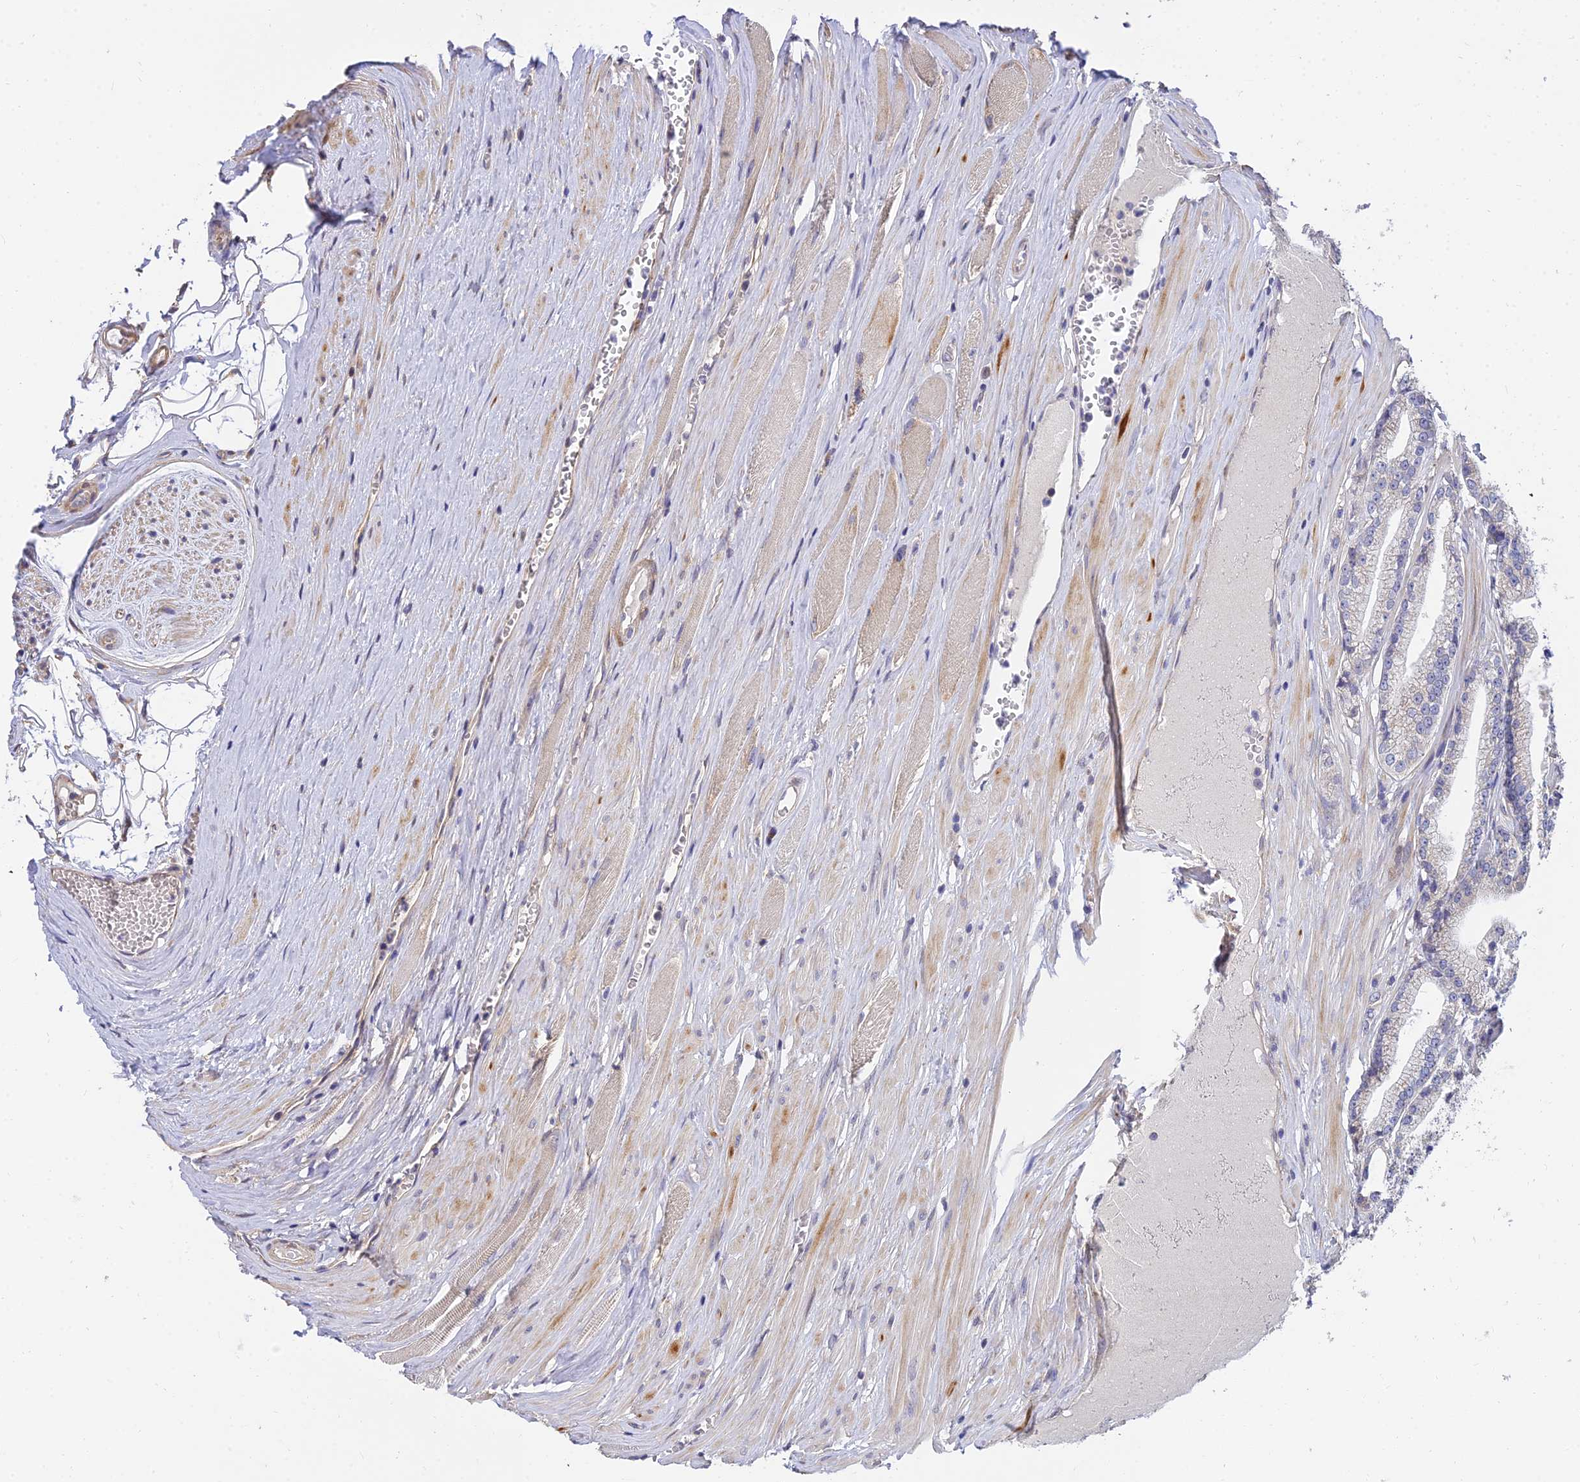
{"staining": {"intensity": "negative", "quantity": "none", "location": "none"}, "tissue": "prostate cancer", "cell_type": "Tumor cells", "image_type": "cancer", "snomed": [{"axis": "morphology", "description": "Adenocarcinoma, High grade"}, {"axis": "topography", "description": "Prostate"}], "caption": "DAB immunohistochemical staining of prostate cancer demonstrates no significant positivity in tumor cells.", "gene": "ARL8B", "patient": {"sex": "male", "age": 67}}